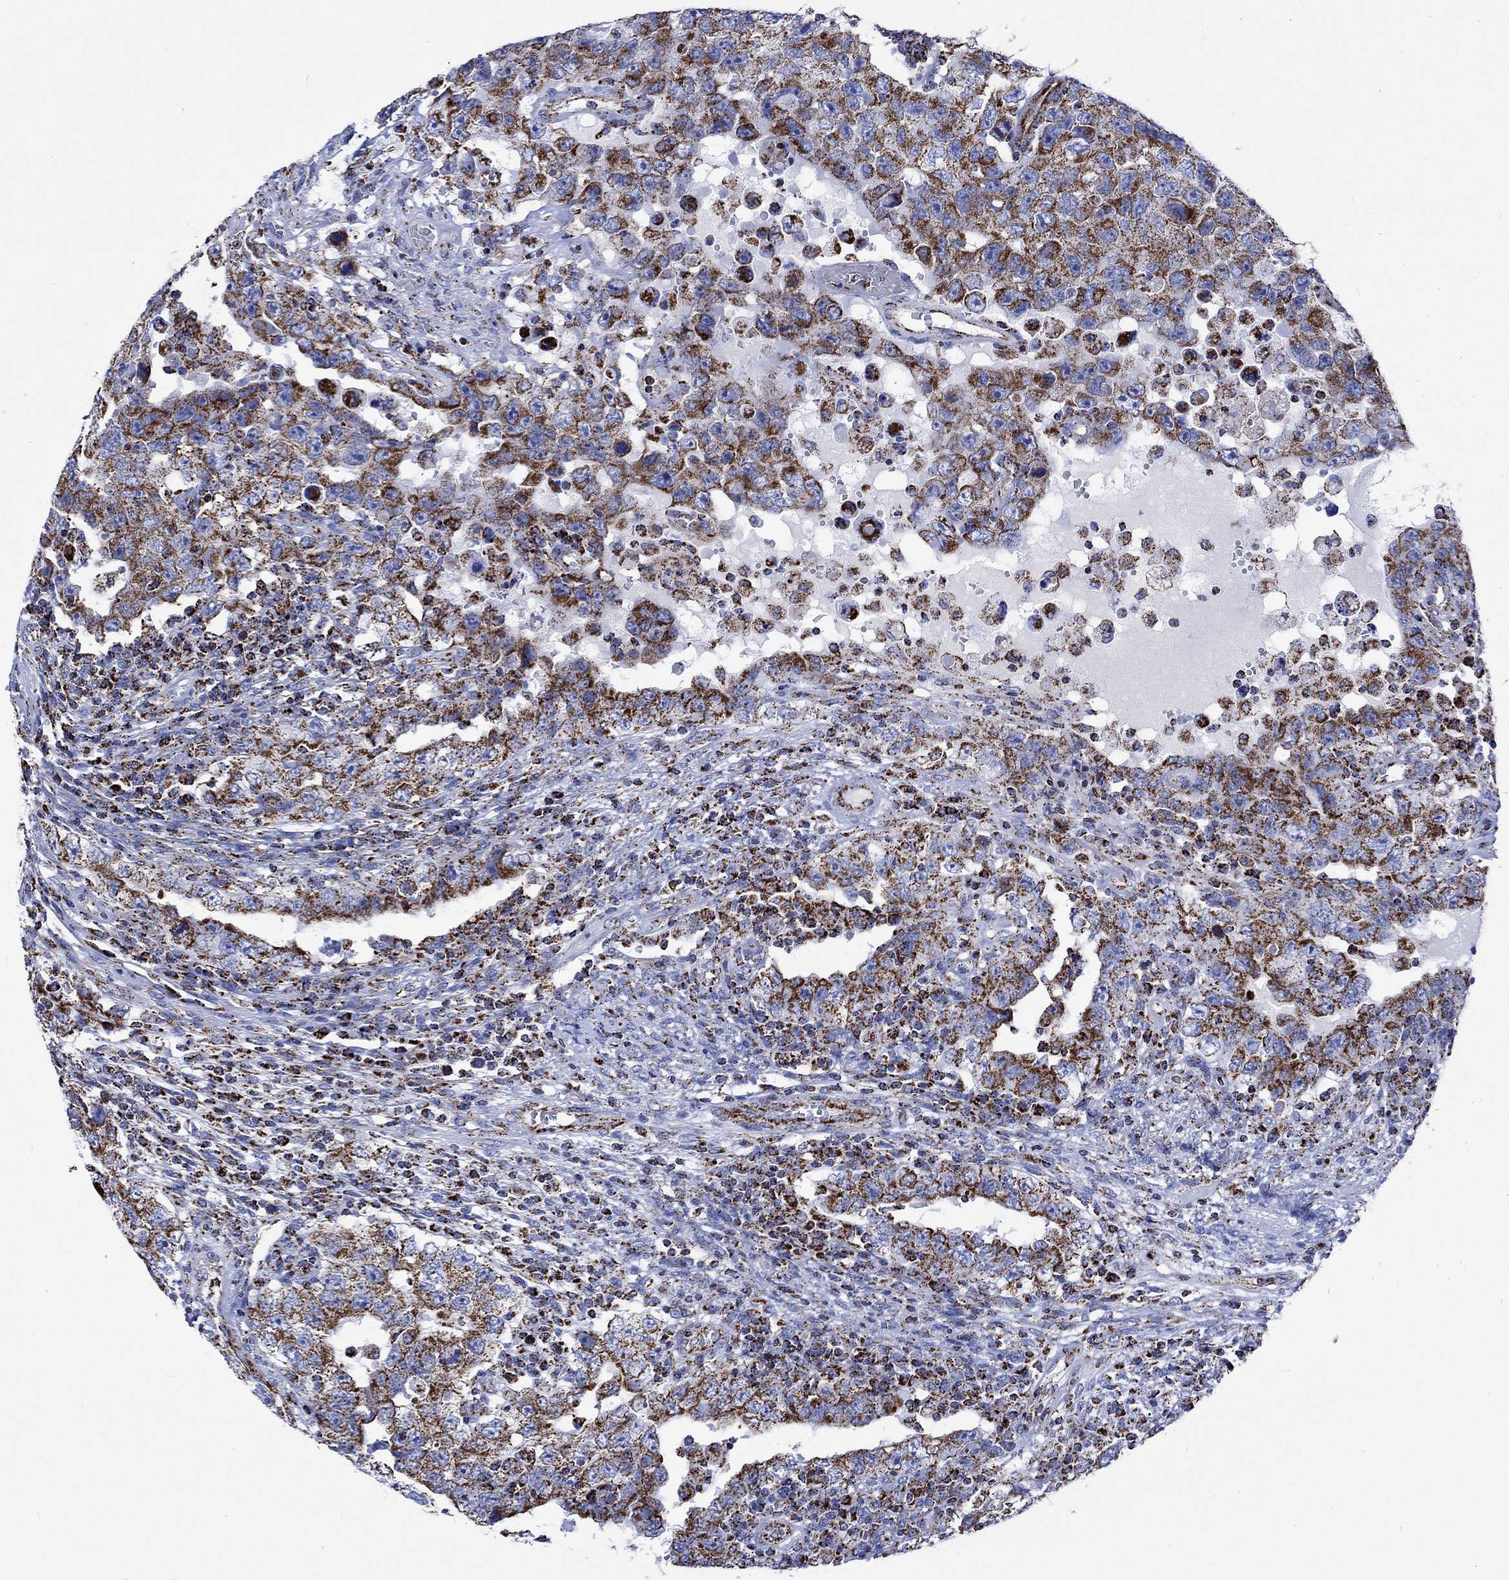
{"staining": {"intensity": "strong", "quantity": ">75%", "location": "cytoplasmic/membranous"}, "tissue": "testis cancer", "cell_type": "Tumor cells", "image_type": "cancer", "snomed": [{"axis": "morphology", "description": "Carcinoma, Embryonal, NOS"}, {"axis": "topography", "description": "Testis"}], "caption": "This photomicrograph exhibits IHC staining of testis cancer (embryonal carcinoma), with high strong cytoplasmic/membranous positivity in about >75% of tumor cells.", "gene": "RCE1", "patient": {"sex": "male", "age": 26}}